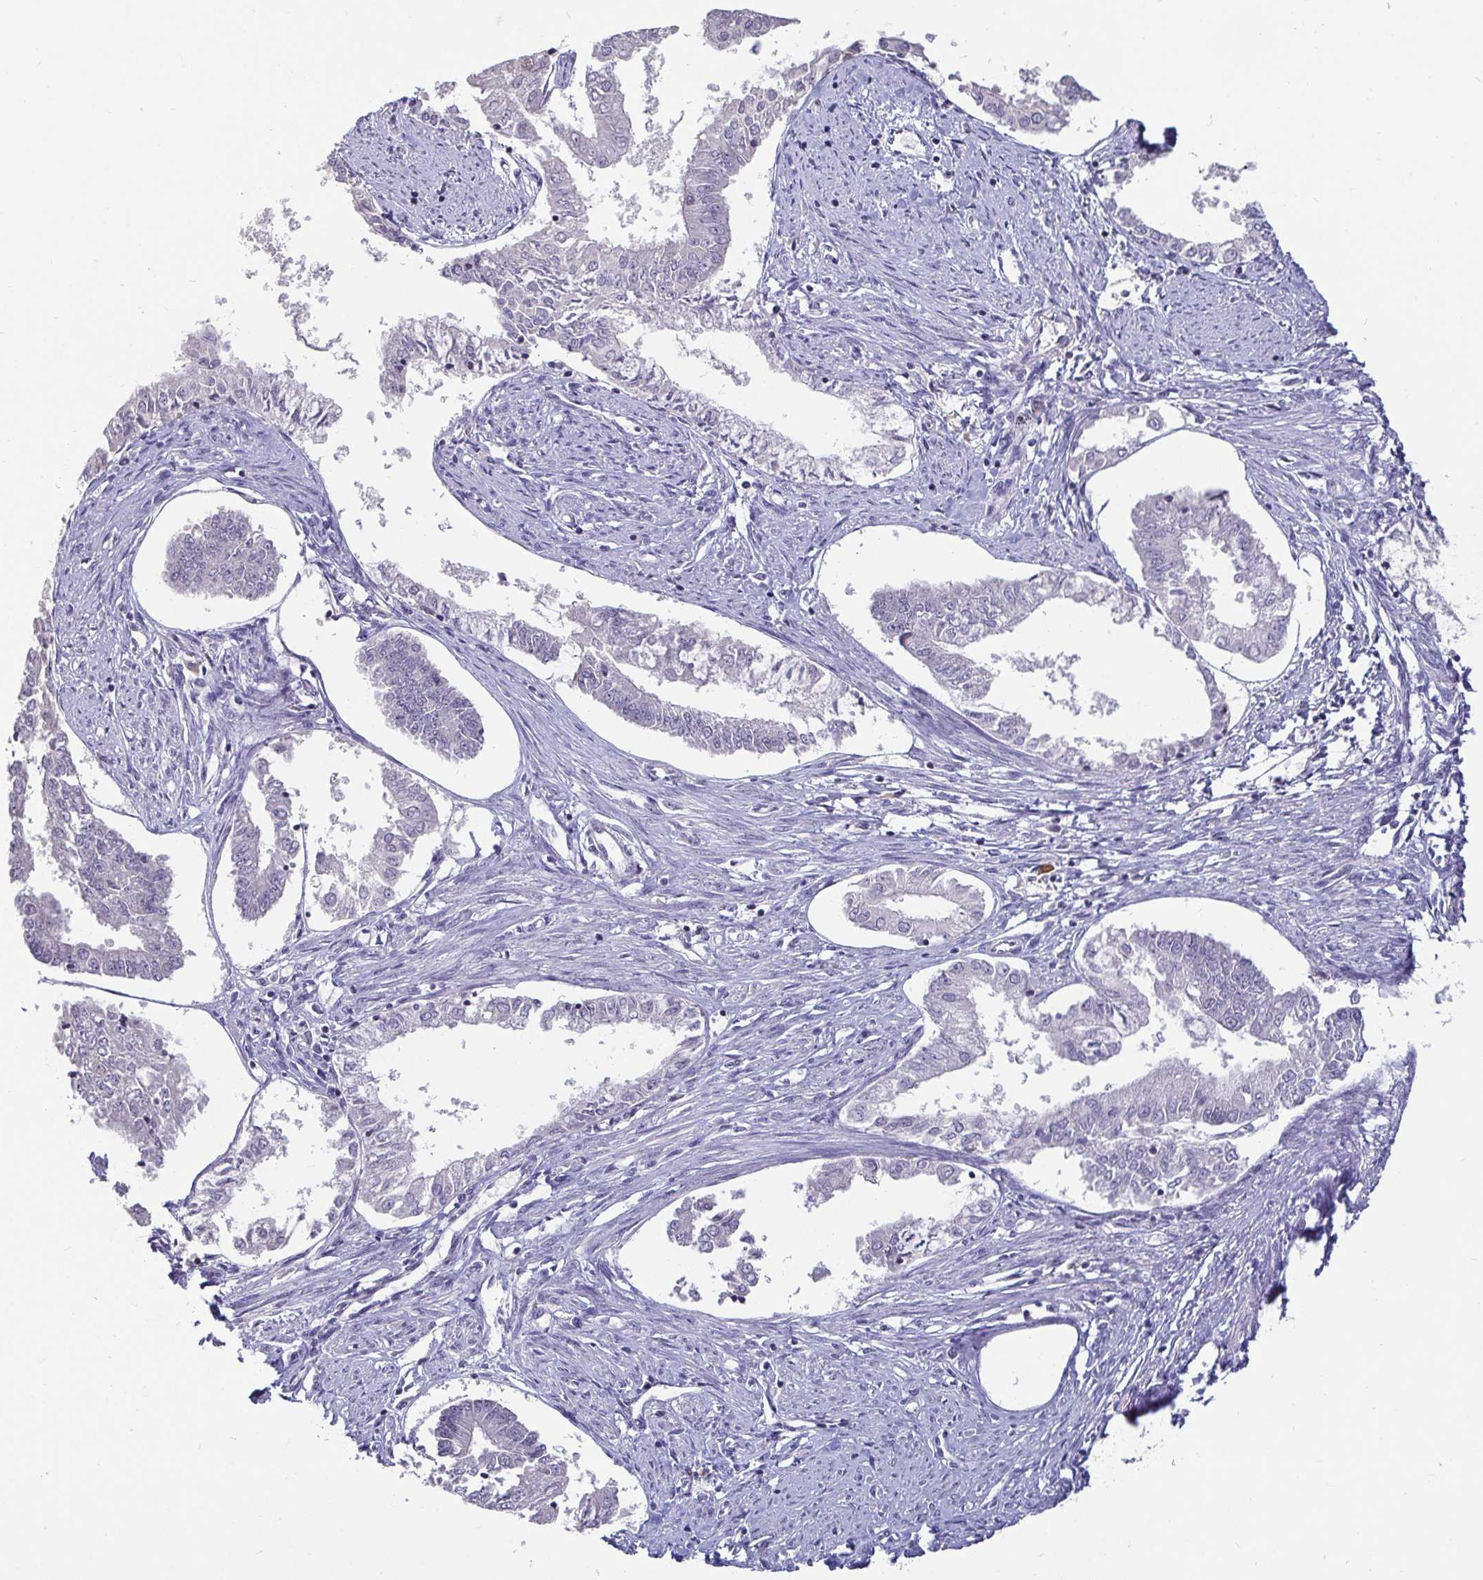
{"staining": {"intensity": "negative", "quantity": "none", "location": "none"}, "tissue": "endometrial cancer", "cell_type": "Tumor cells", "image_type": "cancer", "snomed": [{"axis": "morphology", "description": "Adenocarcinoma, NOS"}, {"axis": "topography", "description": "Endometrium"}], "caption": "IHC of endometrial cancer (adenocarcinoma) reveals no positivity in tumor cells.", "gene": "ANLN", "patient": {"sex": "female", "age": 76}}